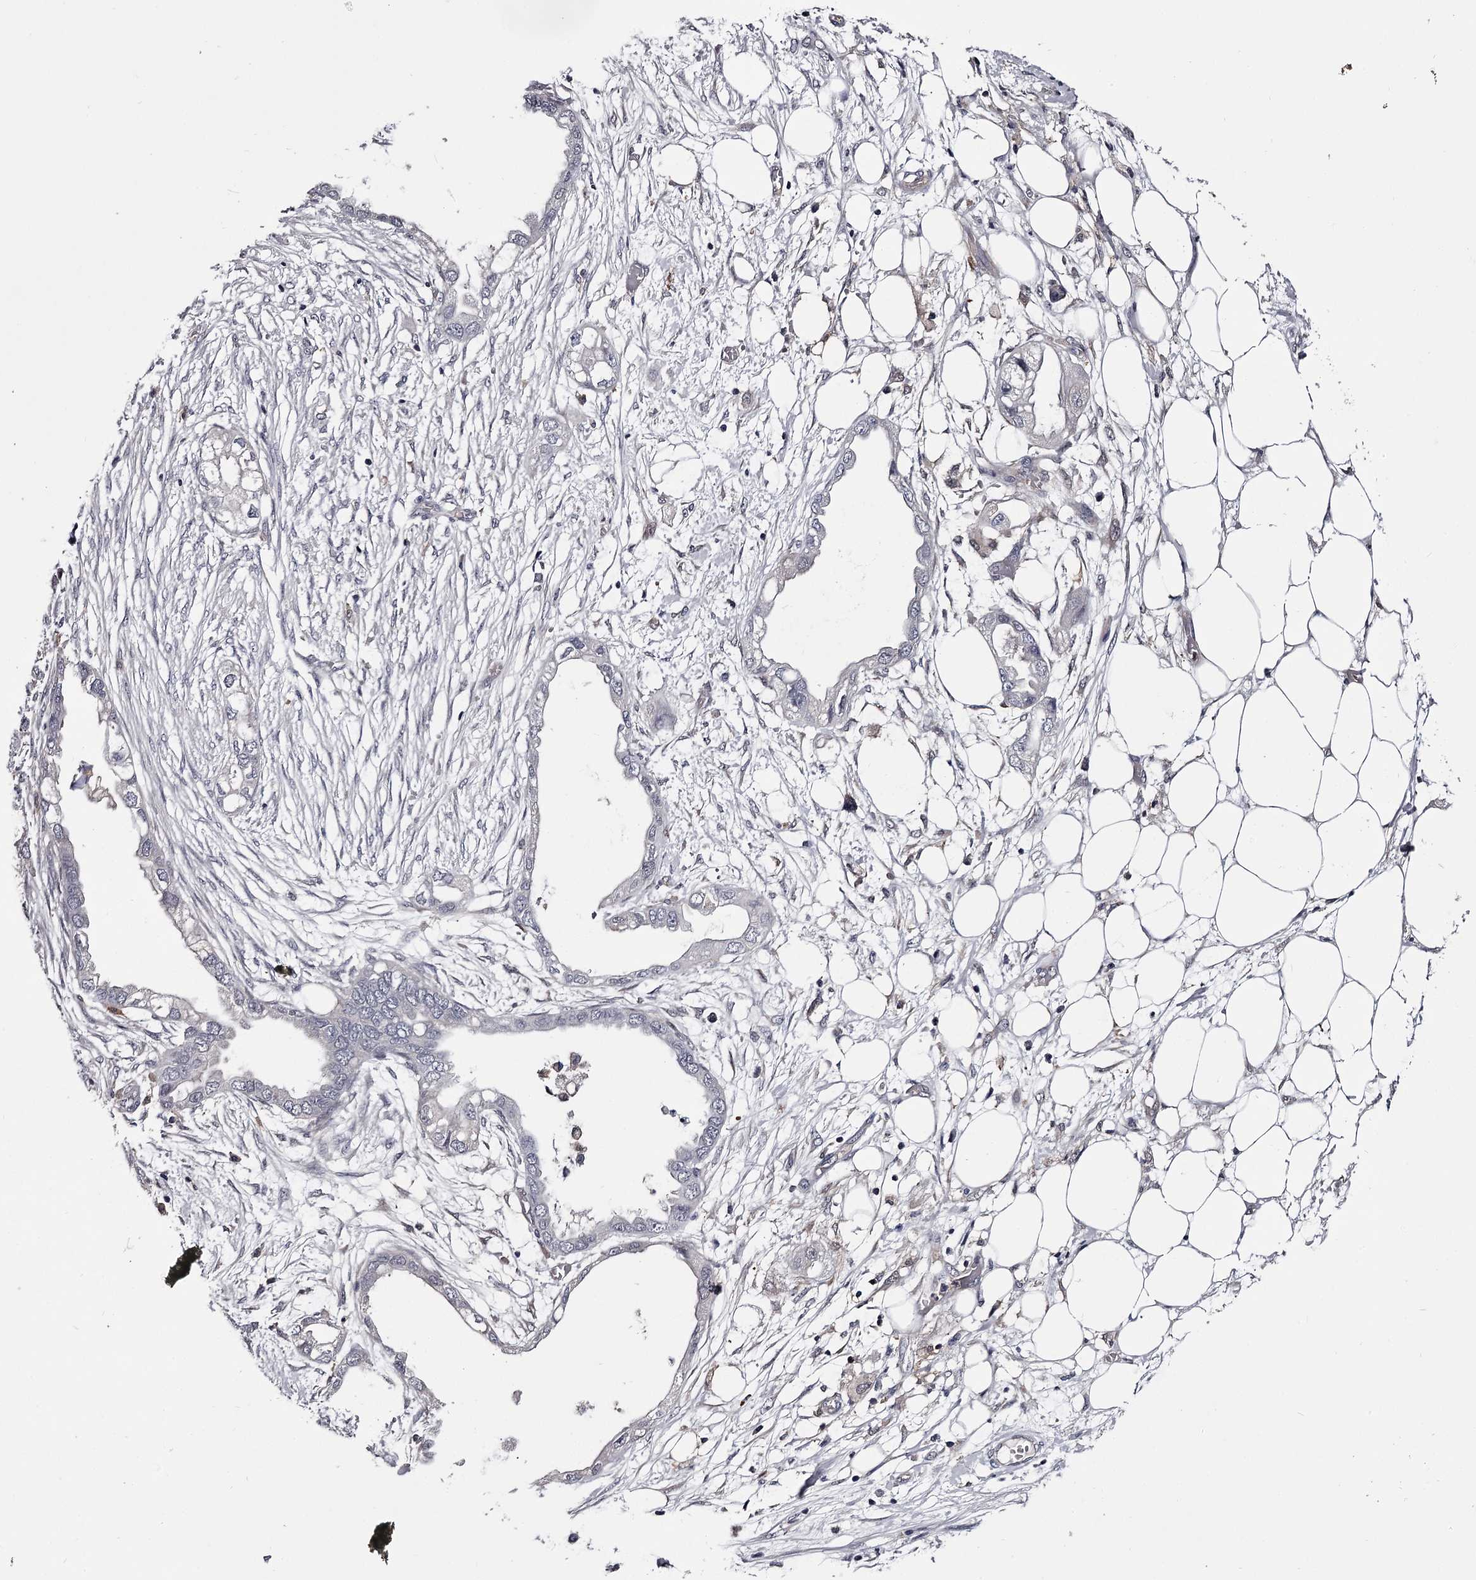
{"staining": {"intensity": "negative", "quantity": "none", "location": "none"}, "tissue": "endometrial cancer", "cell_type": "Tumor cells", "image_type": "cancer", "snomed": [{"axis": "morphology", "description": "Adenocarcinoma, NOS"}, {"axis": "morphology", "description": "Adenocarcinoma, metastatic, NOS"}, {"axis": "topography", "description": "Adipose tissue"}, {"axis": "topography", "description": "Endometrium"}], "caption": "A high-resolution photomicrograph shows IHC staining of endometrial cancer, which shows no significant staining in tumor cells. (DAB (3,3'-diaminobenzidine) immunohistochemistry, high magnification).", "gene": "GSTO1", "patient": {"sex": "female", "age": 67}}